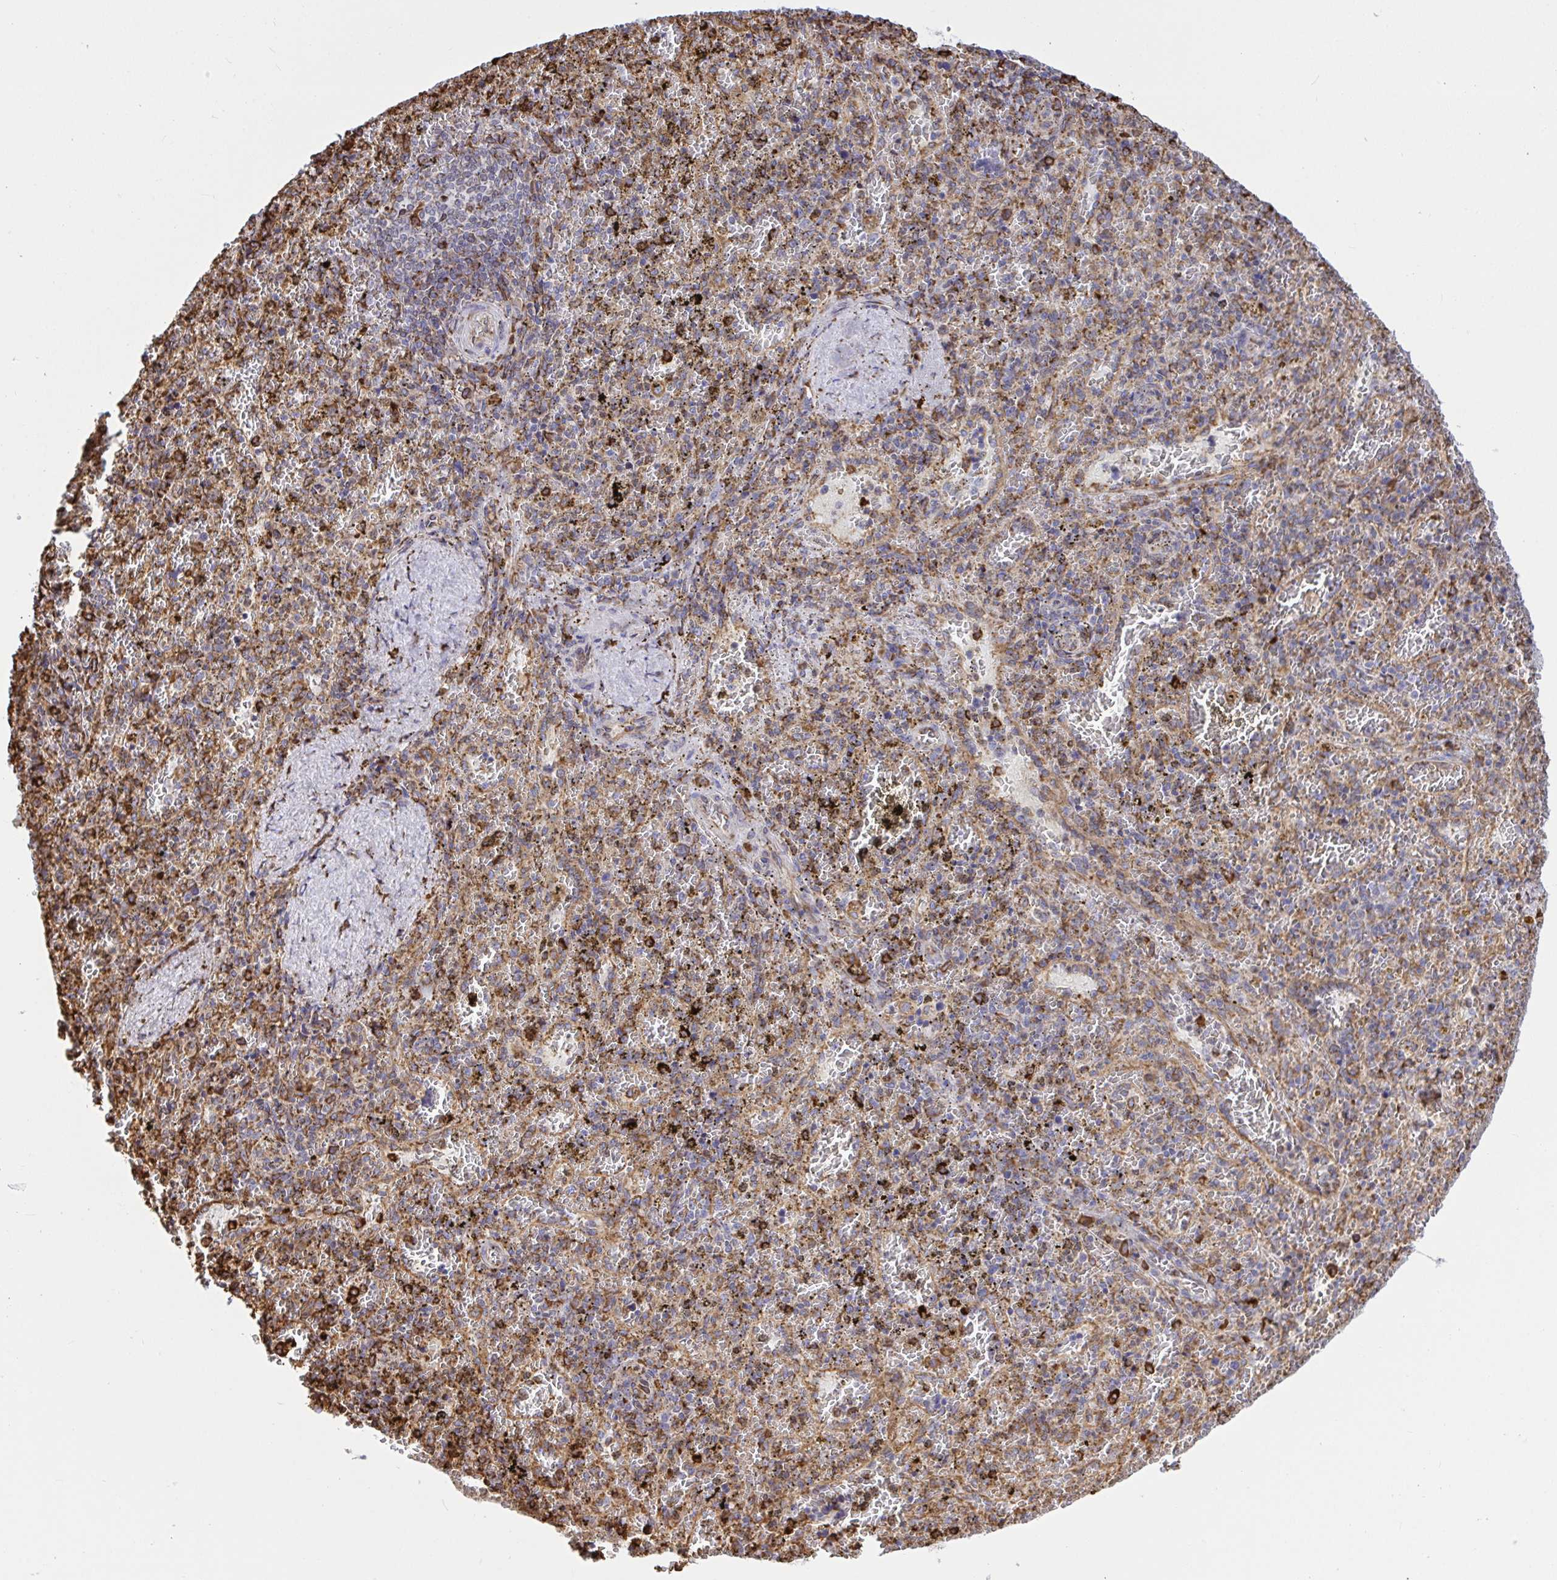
{"staining": {"intensity": "strong", "quantity": "<25%", "location": "cytoplasmic/membranous"}, "tissue": "spleen", "cell_type": "Cells in red pulp", "image_type": "normal", "snomed": [{"axis": "morphology", "description": "Normal tissue, NOS"}, {"axis": "topography", "description": "Spleen"}], "caption": "DAB (3,3'-diaminobenzidine) immunohistochemical staining of benign human spleen demonstrates strong cytoplasmic/membranous protein staining in approximately <25% of cells in red pulp. (Stains: DAB in brown, nuclei in blue, Microscopy: brightfield microscopy at high magnification).", "gene": "CLGN", "patient": {"sex": "female", "age": 50}}